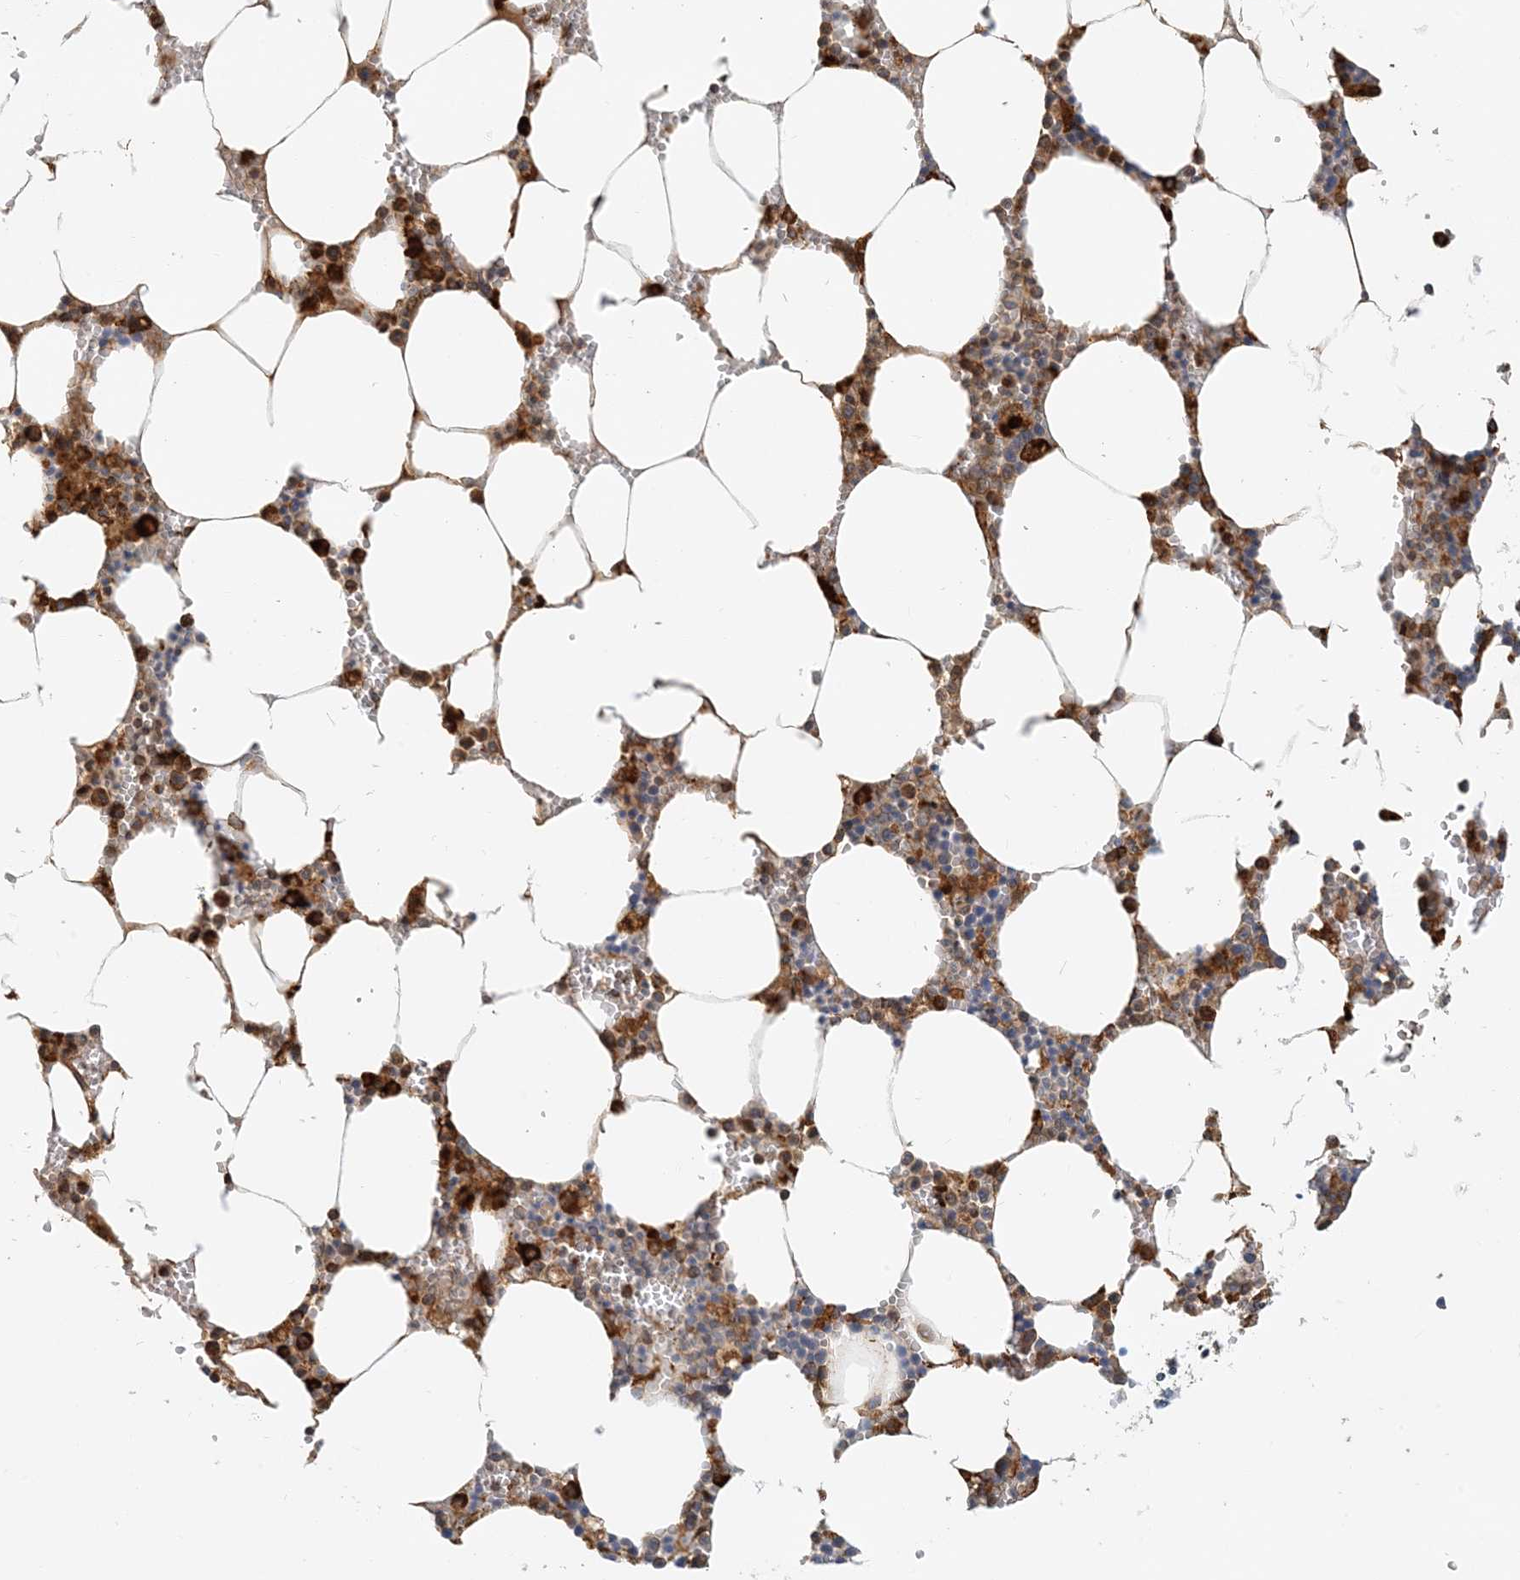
{"staining": {"intensity": "strong", "quantity": "25%-75%", "location": "cytoplasmic/membranous"}, "tissue": "bone marrow", "cell_type": "Hematopoietic cells", "image_type": "normal", "snomed": [{"axis": "morphology", "description": "Normal tissue, NOS"}, {"axis": "topography", "description": "Bone marrow"}], "caption": "Unremarkable bone marrow demonstrates strong cytoplasmic/membranous expression in approximately 25%-75% of hematopoietic cells, visualized by immunohistochemistry.", "gene": "HNMT", "patient": {"sex": "male", "age": 70}}